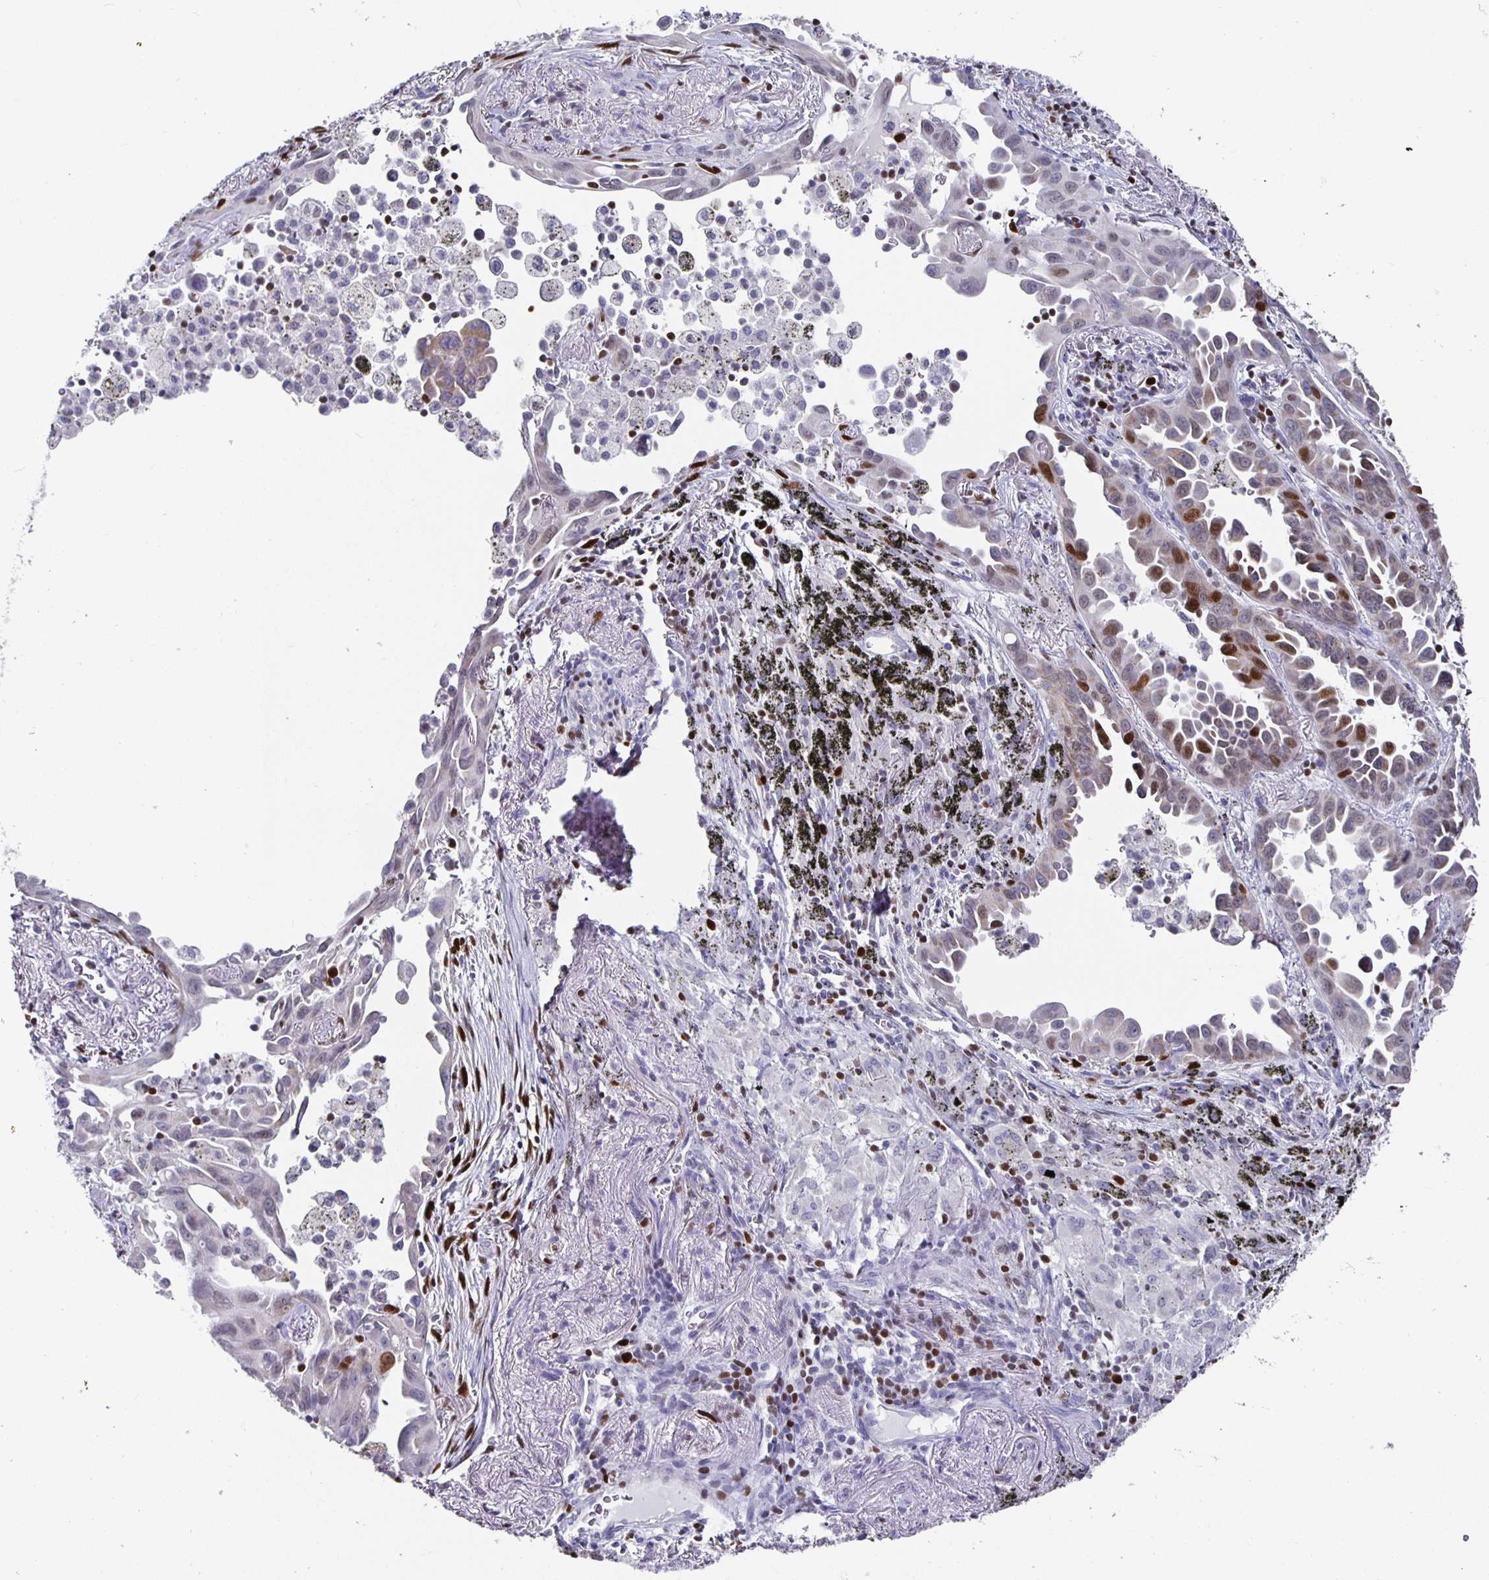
{"staining": {"intensity": "strong", "quantity": "<25%", "location": "nuclear"}, "tissue": "lung cancer", "cell_type": "Tumor cells", "image_type": "cancer", "snomed": [{"axis": "morphology", "description": "Adenocarcinoma, NOS"}, {"axis": "topography", "description": "Lung"}], "caption": "Immunohistochemistry histopathology image of lung cancer (adenocarcinoma) stained for a protein (brown), which displays medium levels of strong nuclear positivity in about <25% of tumor cells.", "gene": "RUNX2", "patient": {"sex": "male", "age": 68}}